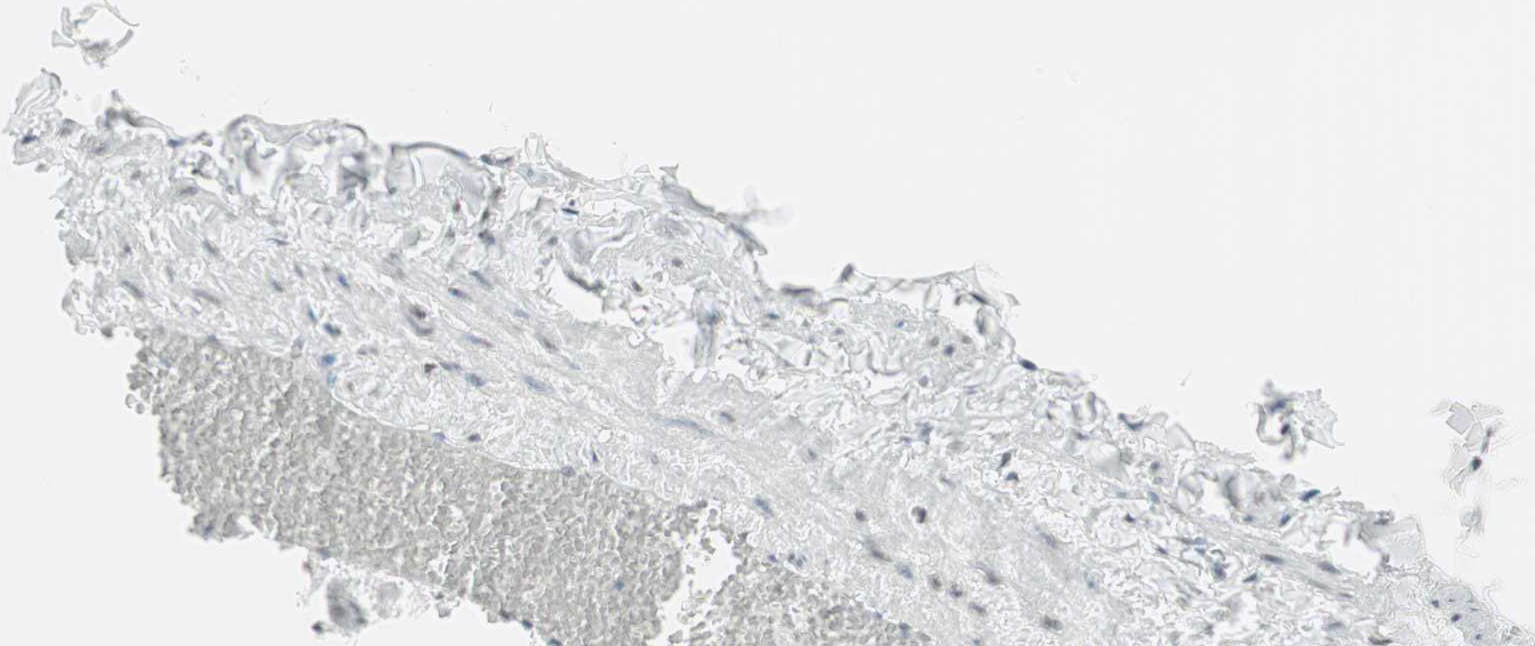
{"staining": {"intensity": "moderate", "quantity": ">75%", "location": "nuclear"}, "tissue": "adipose tissue", "cell_type": "Adipocytes", "image_type": "normal", "snomed": [{"axis": "morphology", "description": "Normal tissue, NOS"}, {"axis": "topography", "description": "Vascular tissue"}], "caption": "The immunohistochemical stain highlights moderate nuclear expression in adipocytes of unremarkable adipose tissue.", "gene": "SMARCE1", "patient": {"sex": "male", "age": 41}}